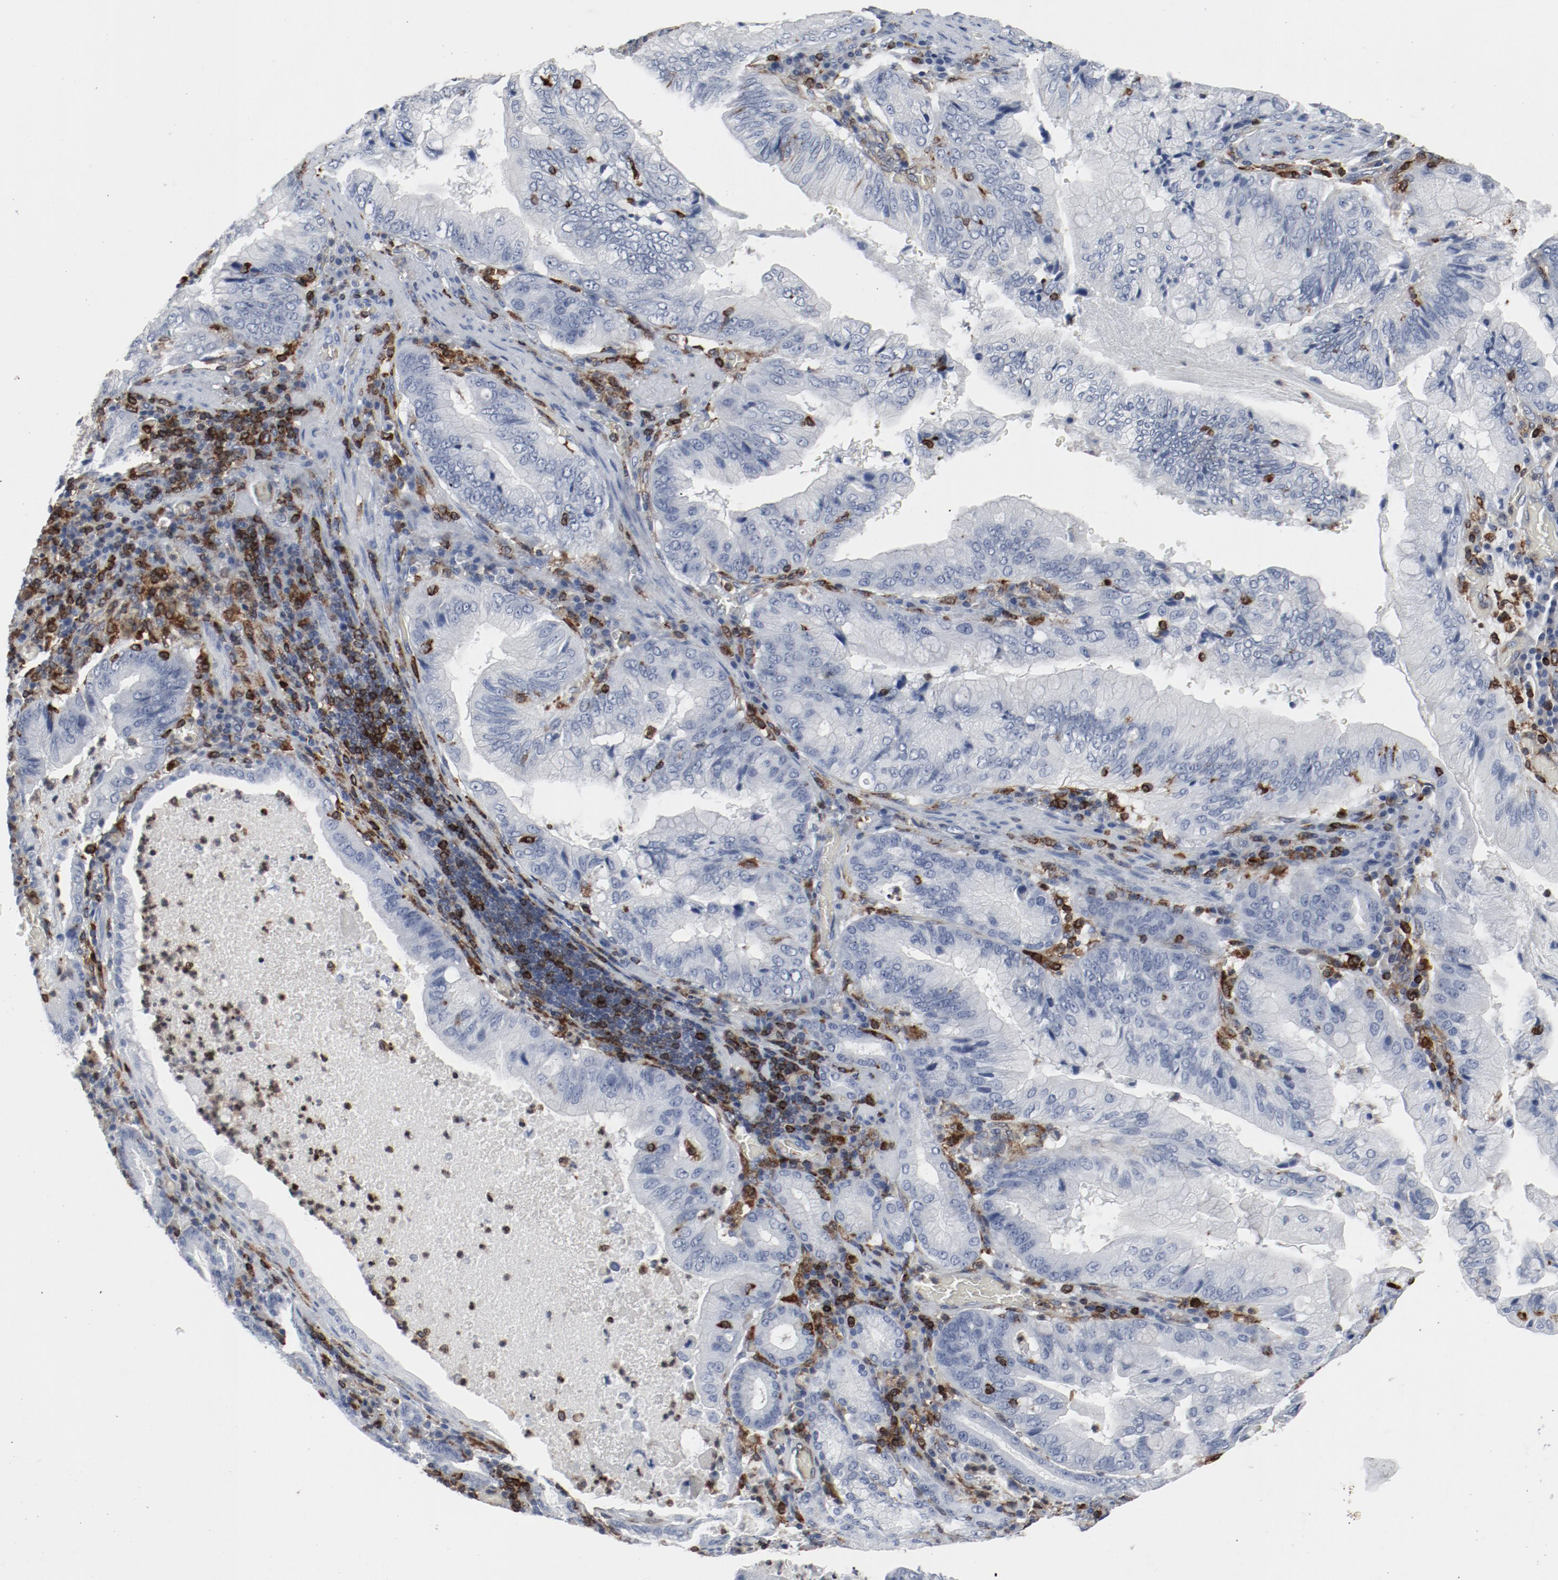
{"staining": {"intensity": "negative", "quantity": "none", "location": "none"}, "tissue": "stomach cancer", "cell_type": "Tumor cells", "image_type": "cancer", "snomed": [{"axis": "morphology", "description": "Adenocarcinoma, NOS"}, {"axis": "topography", "description": "Stomach, upper"}], "caption": "DAB immunohistochemical staining of human stomach cancer reveals no significant positivity in tumor cells.", "gene": "LCP2", "patient": {"sex": "male", "age": 80}}